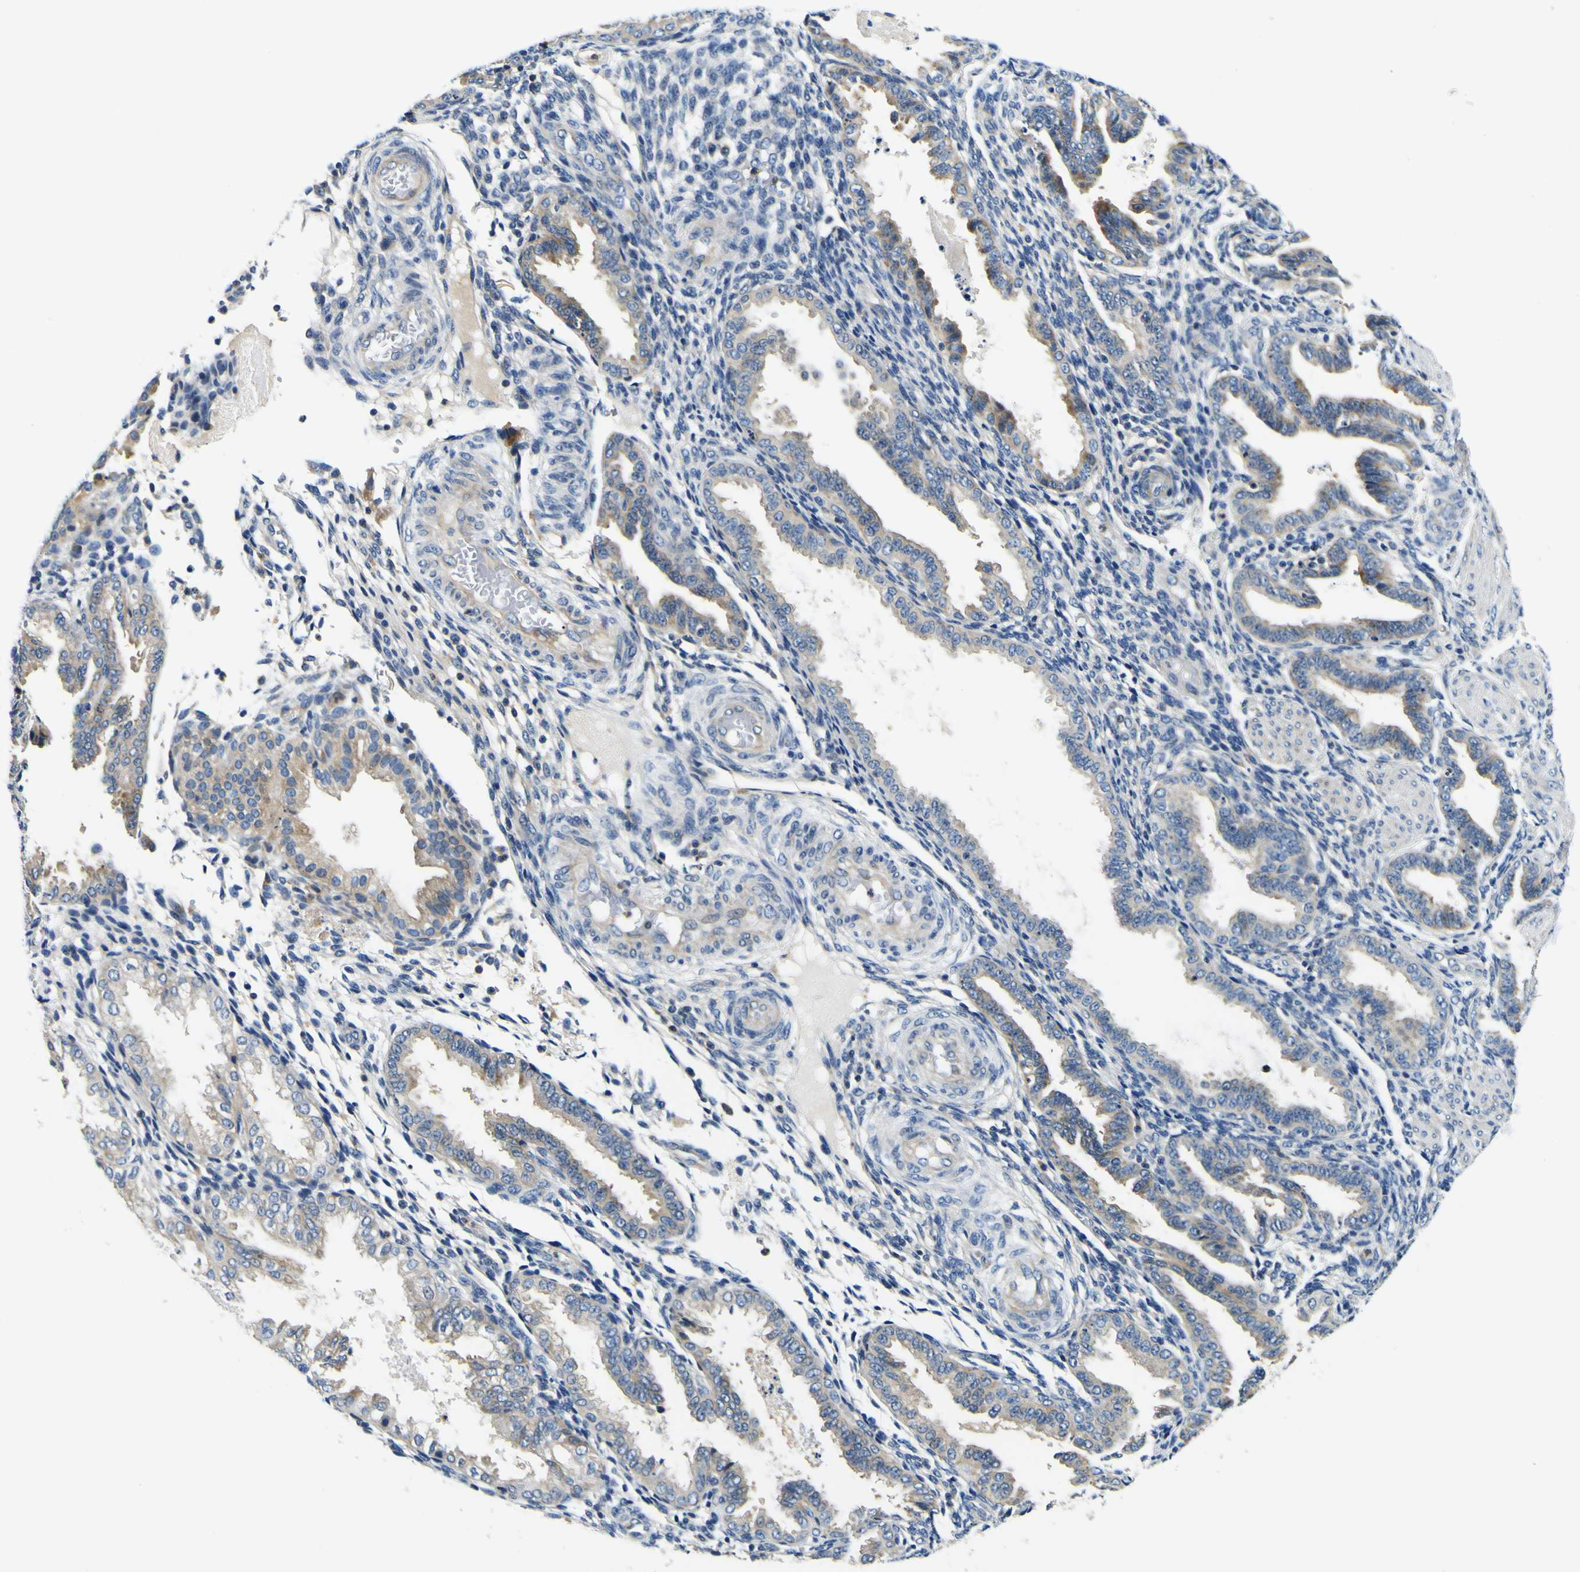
{"staining": {"intensity": "negative", "quantity": "none", "location": "none"}, "tissue": "endometrium", "cell_type": "Cells in endometrial stroma", "image_type": "normal", "snomed": [{"axis": "morphology", "description": "Normal tissue, NOS"}, {"axis": "topography", "description": "Endometrium"}], "caption": "Benign endometrium was stained to show a protein in brown. There is no significant staining in cells in endometrial stroma. (Stains: DAB (3,3'-diaminobenzidine) IHC with hematoxylin counter stain, Microscopy: brightfield microscopy at high magnification).", "gene": "CLSTN1", "patient": {"sex": "female", "age": 33}}